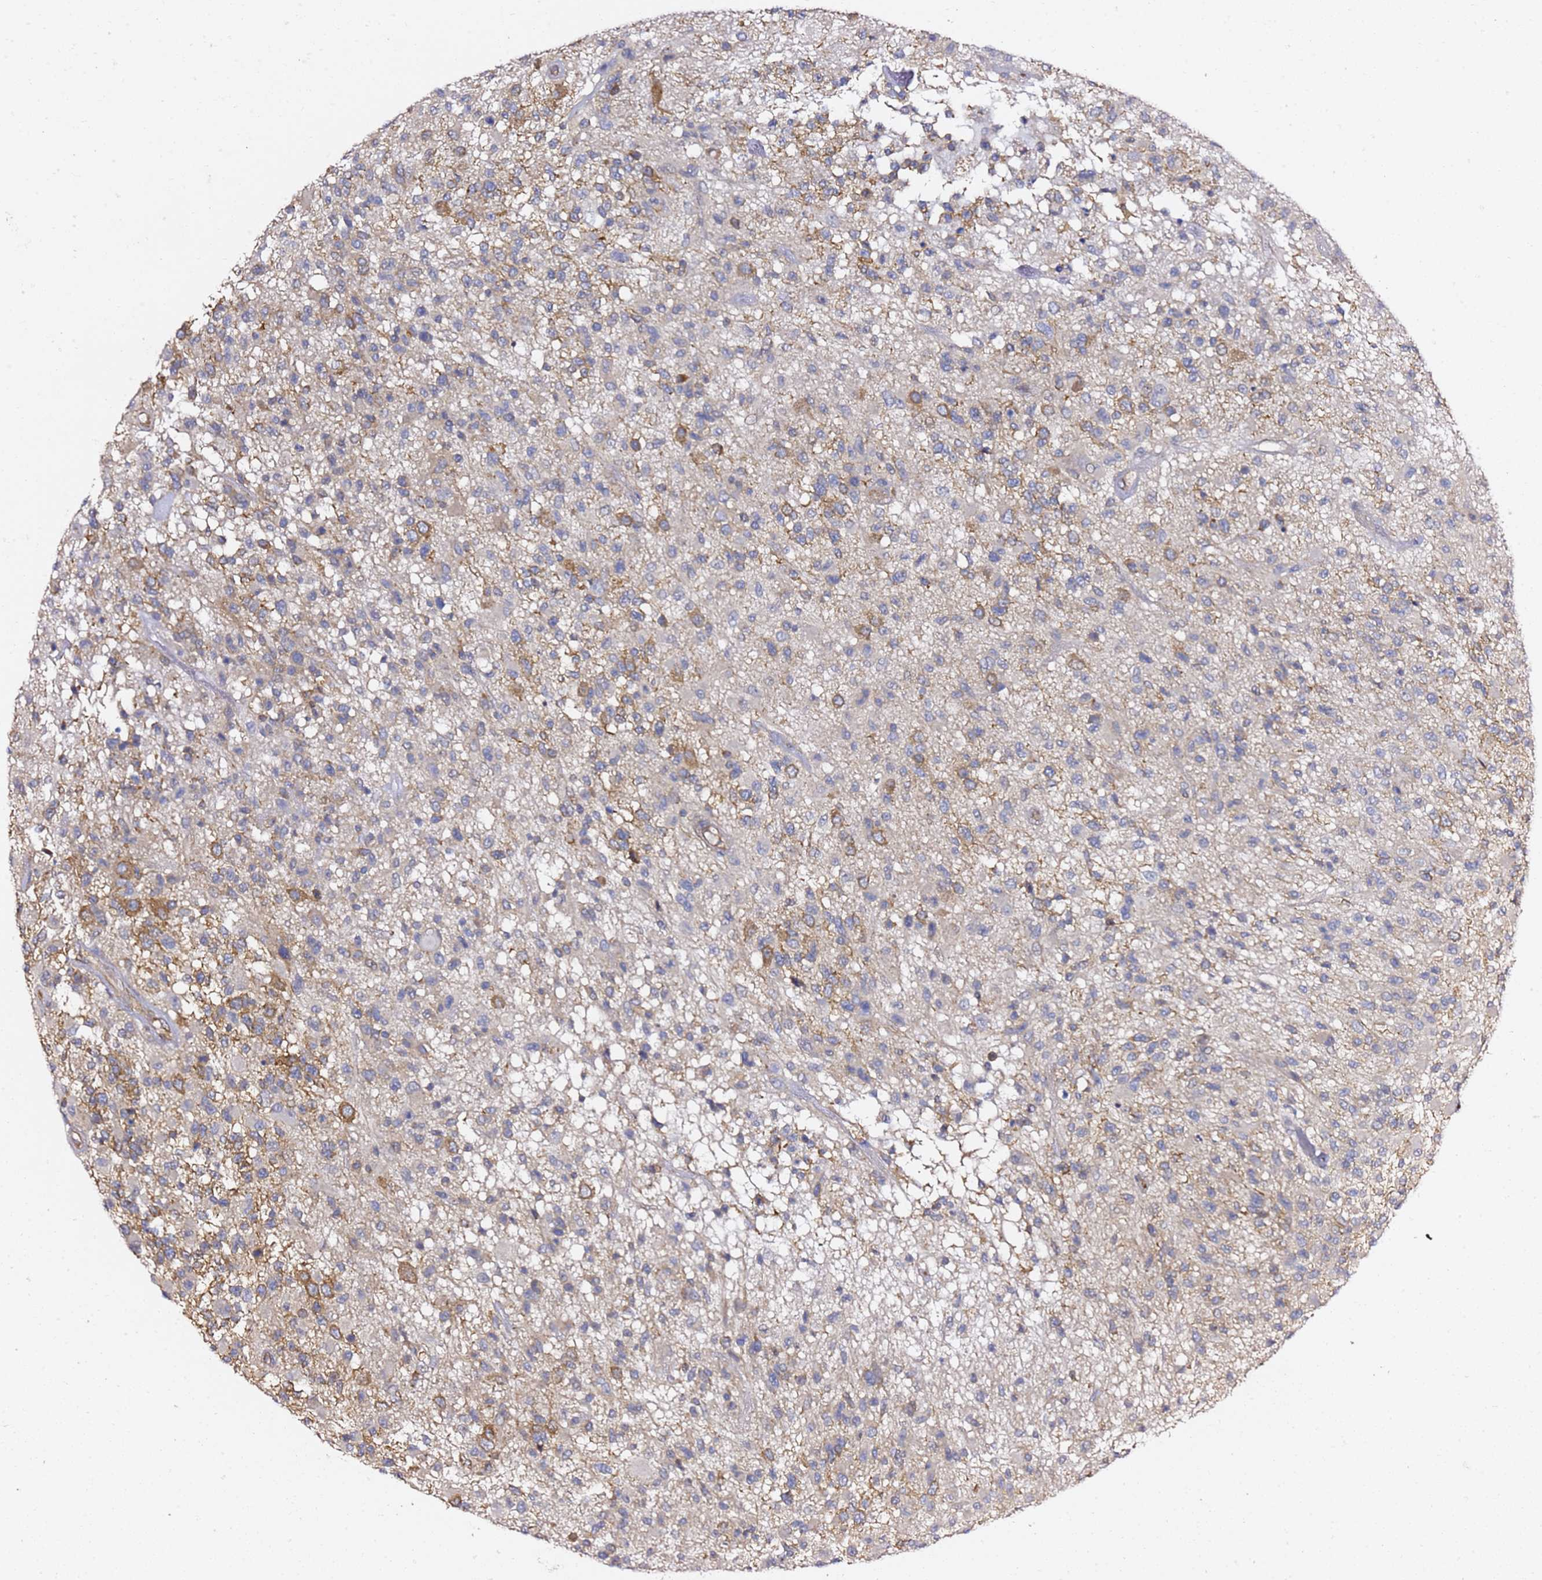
{"staining": {"intensity": "weak", "quantity": "<25%", "location": "cytoplasmic/membranous"}, "tissue": "glioma", "cell_type": "Tumor cells", "image_type": "cancer", "snomed": [{"axis": "morphology", "description": "Glioma, malignant, High grade"}, {"axis": "morphology", "description": "Glioblastoma, NOS"}, {"axis": "topography", "description": "Brain"}], "caption": "Immunohistochemical staining of glioblastoma reveals no significant expression in tumor cells.", "gene": "TPST1", "patient": {"sex": "male", "age": 60}}